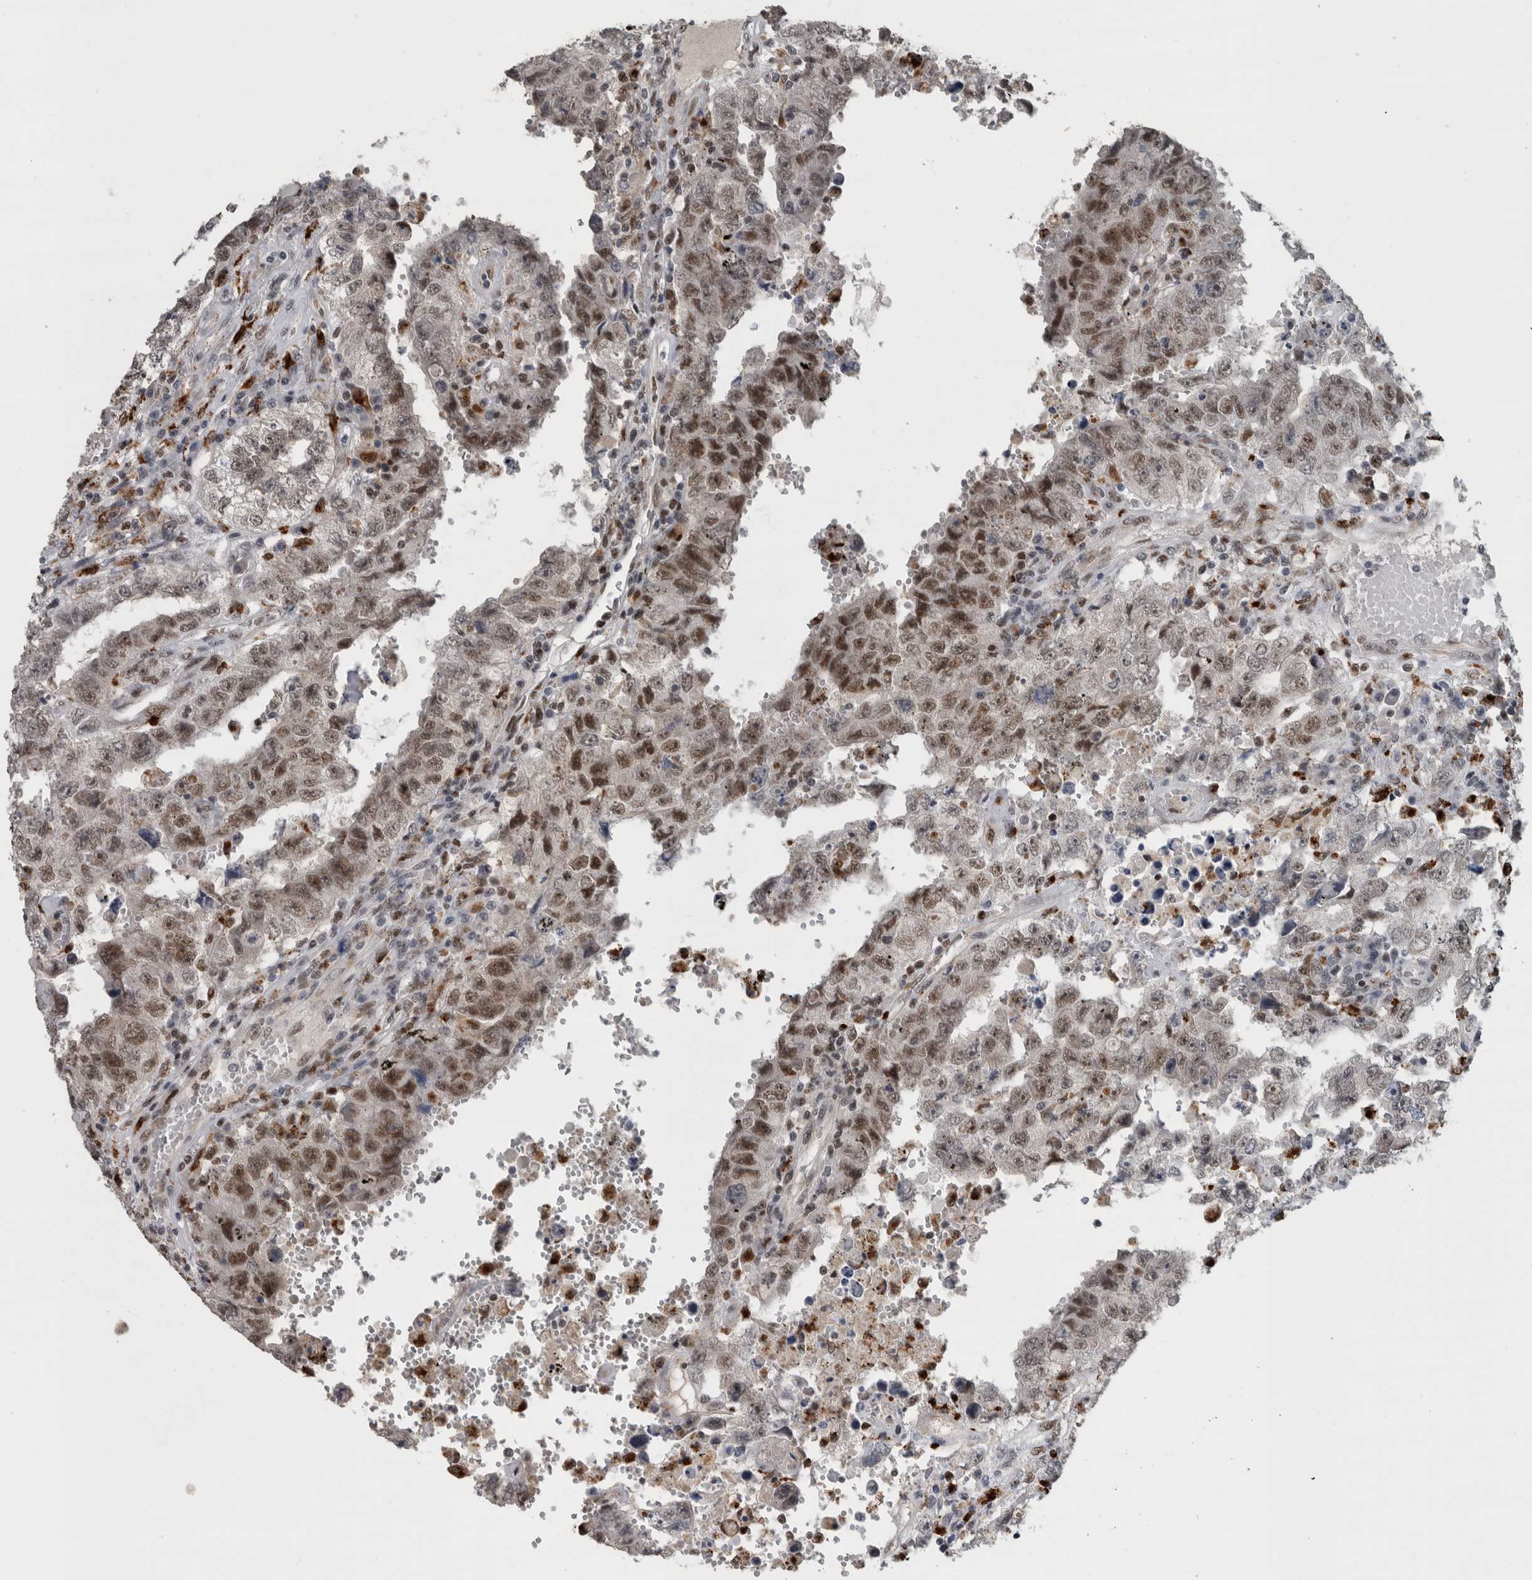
{"staining": {"intensity": "moderate", "quantity": ">75%", "location": "nuclear"}, "tissue": "testis cancer", "cell_type": "Tumor cells", "image_type": "cancer", "snomed": [{"axis": "morphology", "description": "Carcinoma, Embryonal, NOS"}, {"axis": "topography", "description": "Testis"}], "caption": "A brown stain highlights moderate nuclear expression of a protein in embryonal carcinoma (testis) tumor cells.", "gene": "POLD2", "patient": {"sex": "male", "age": 26}}